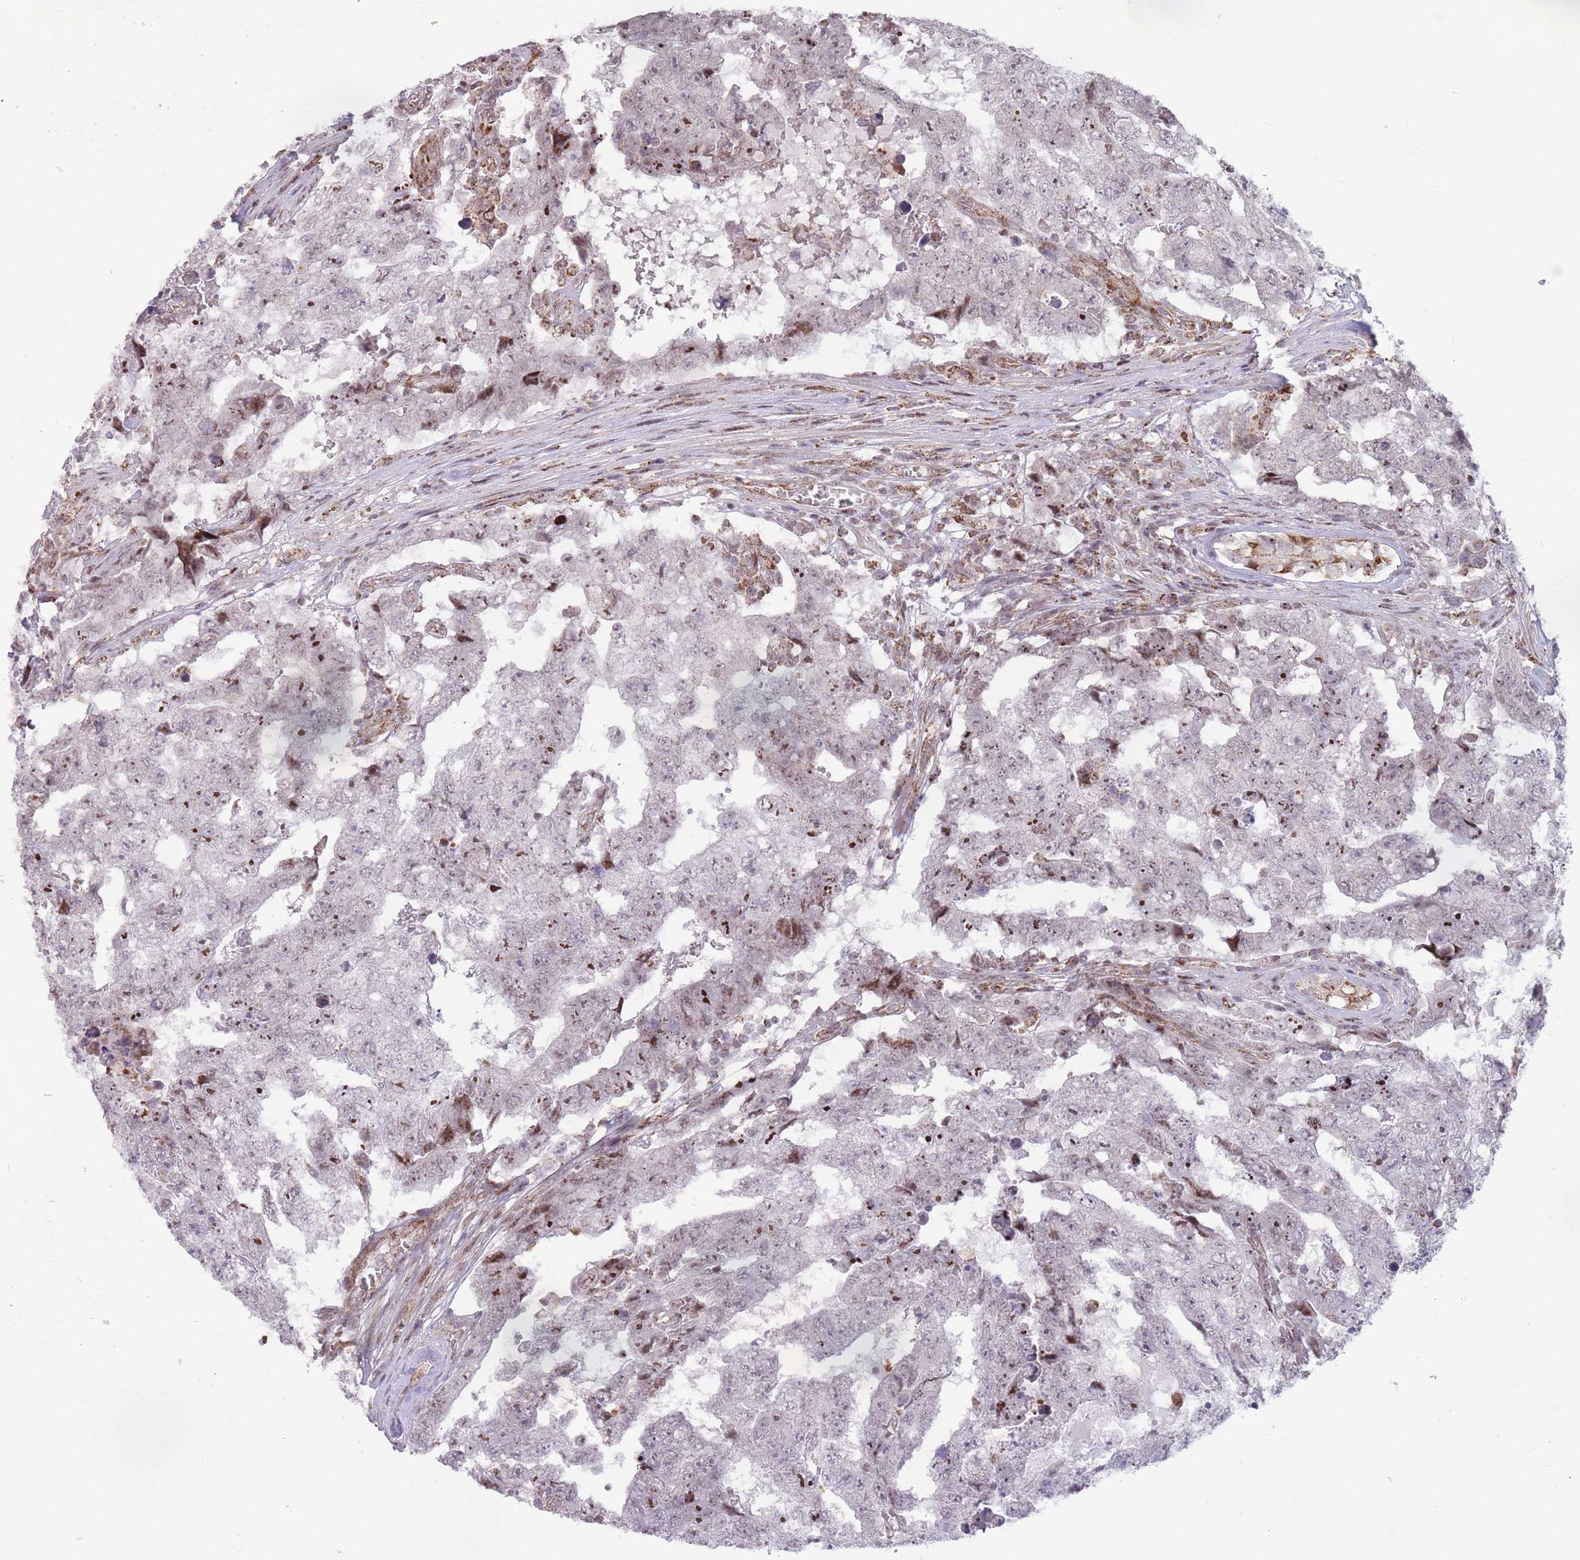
{"staining": {"intensity": "moderate", "quantity": "<25%", "location": "nuclear"}, "tissue": "testis cancer", "cell_type": "Tumor cells", "image_type": "cancer", "snomed": [{"axis": "morphology", "description": "Carcinoma, Embryonal, NOS"}, {"axis": "topography", "description": "Testis"}], "caption": "DAB (3,3'-diaminobenzidine) immunohistochemical staining of embryonal carcinoma (testis) reveals moderate nuclear protein staining in approximately <25% of tumor cells.", "gene": "DPYSL4", "patient": {"sex": "male", "age": 25}}